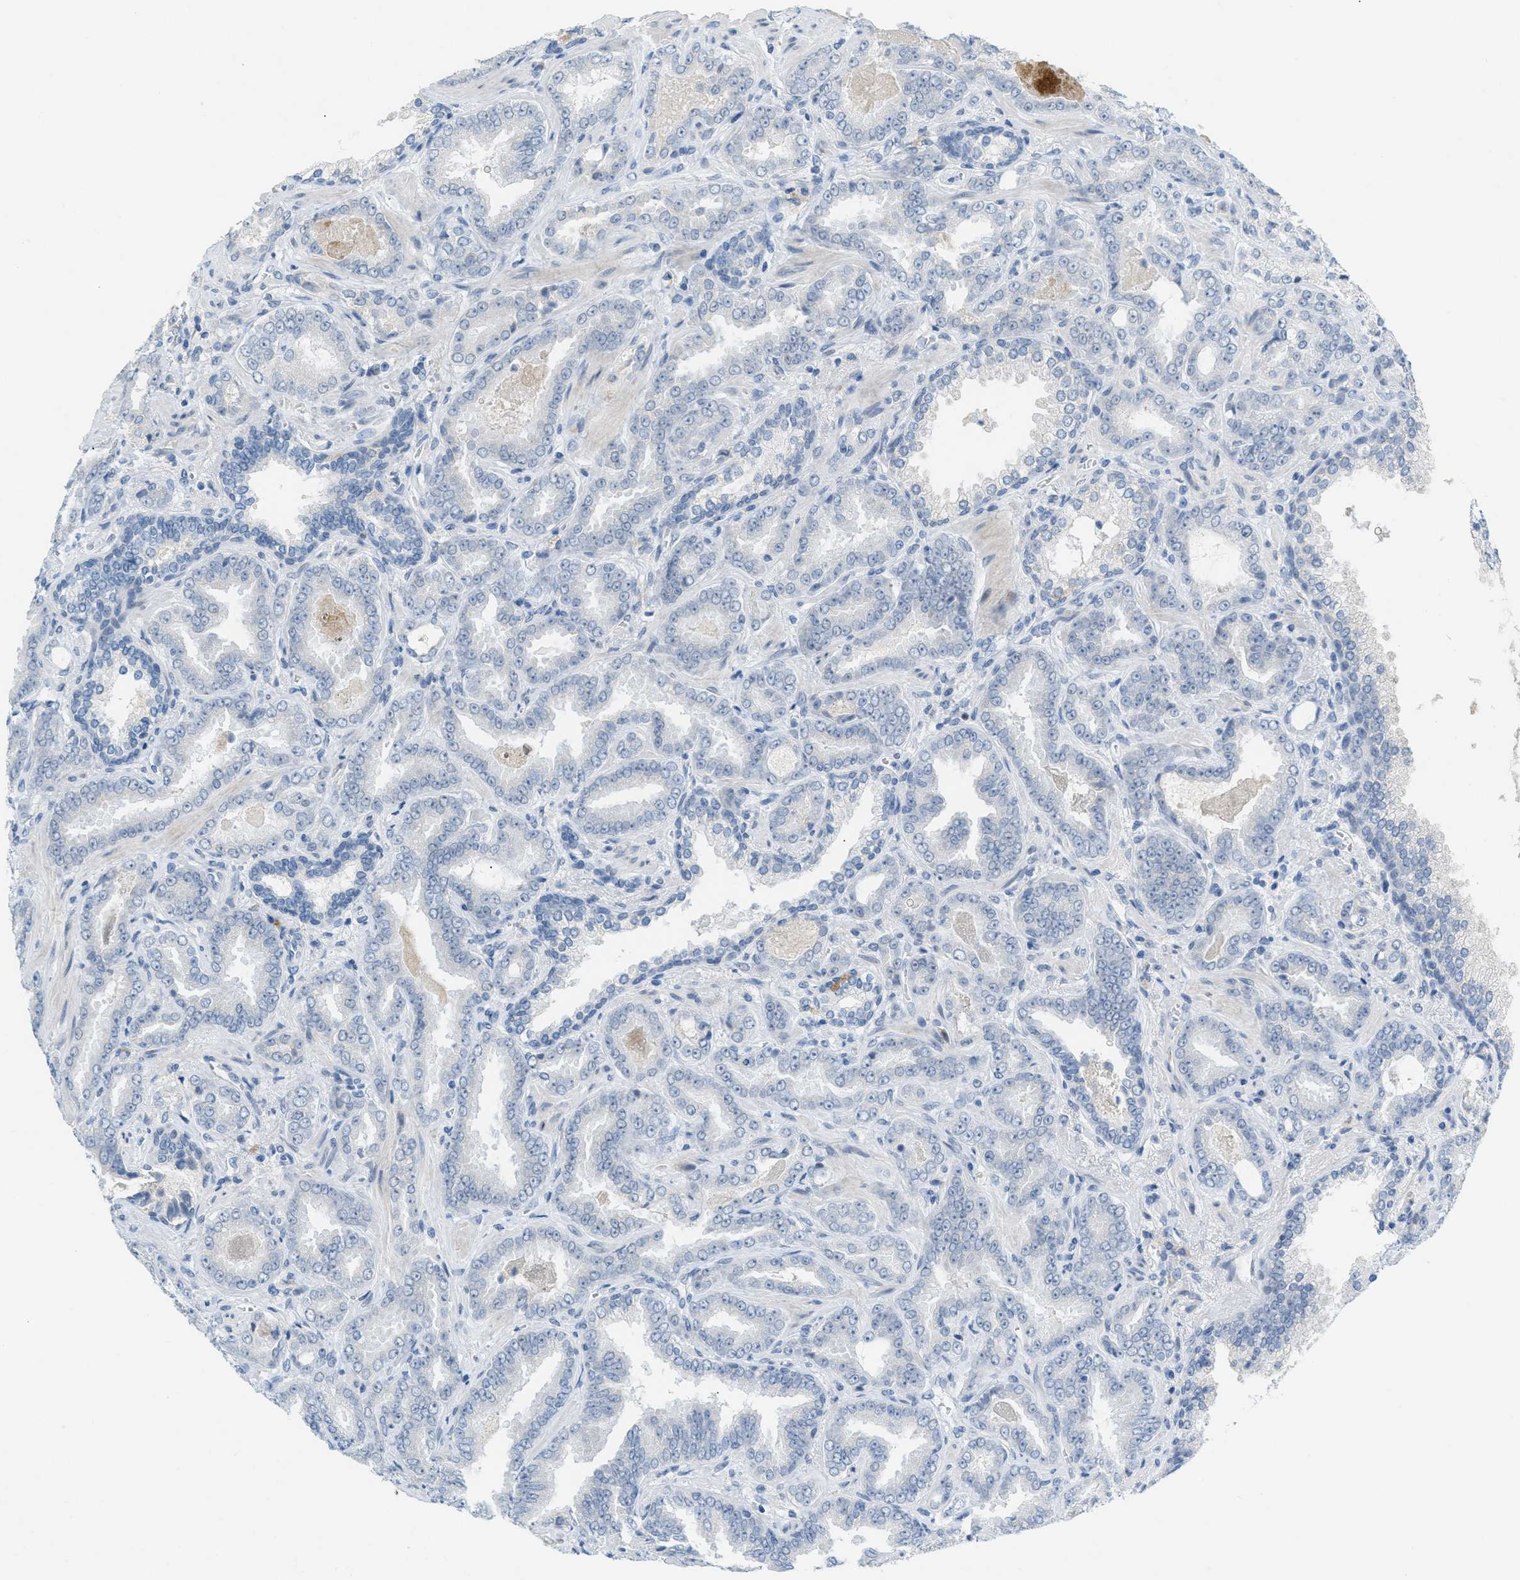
{"staining": {"intensity": "negative", "quantity": "none", "location": "none"}, "tissue": "prostate cancer", "cell_type": "Tumor cells", "image_type": "cancer", "snomed": [{"axis": "morphology", "description": "Adenocarcinoma, Low grade"}, {"axis": "topography", "description": "Prostate"}], "caption": "Human prostate cancer stained for a protein using immunohistochemistry (IHC) reveals no positivity in tumor cells.", "gene": "HSF2", "patient": {"sex": "male", "age": 60}}